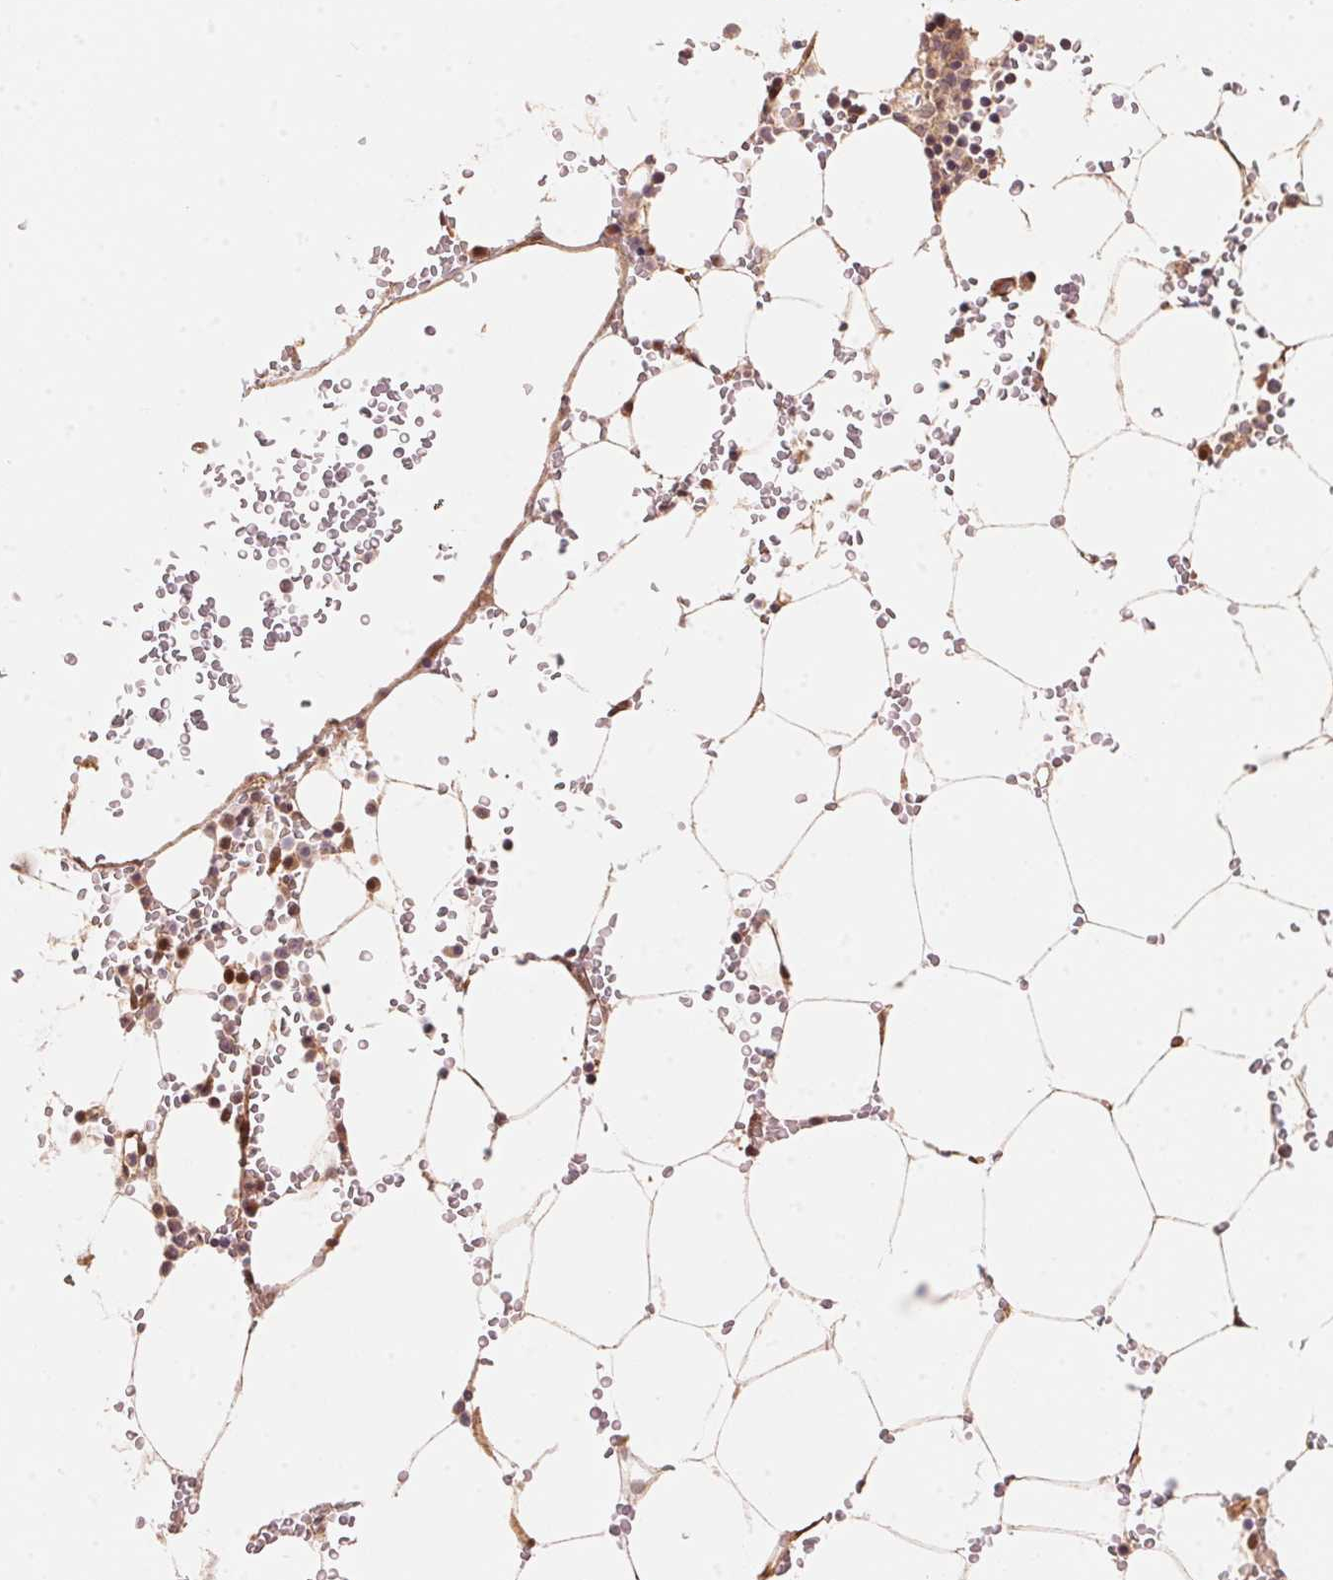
{"staining": {"intensity": "moderate", "quantity": "25%-75%", "location": "cytoplasmic/membranous"}, "tissue": "bone marrow", "cell_type": "Hematopoietic cells", "image_type": "normal", "snomed": [{"axis": "morphology", "description": "Normal tissue, NOS"}, {"axis": "topography", "description": "Bone marrow"}], "caption": "Approximately 25%-75% of hematopoietic cells in benign bone marrow display moderate cytoplasmic/membranous protein positivity as visualized by brown immunohistochemical staining.", "gene": "TNIP2", "patient": {"sex": "female", "age": 52}}